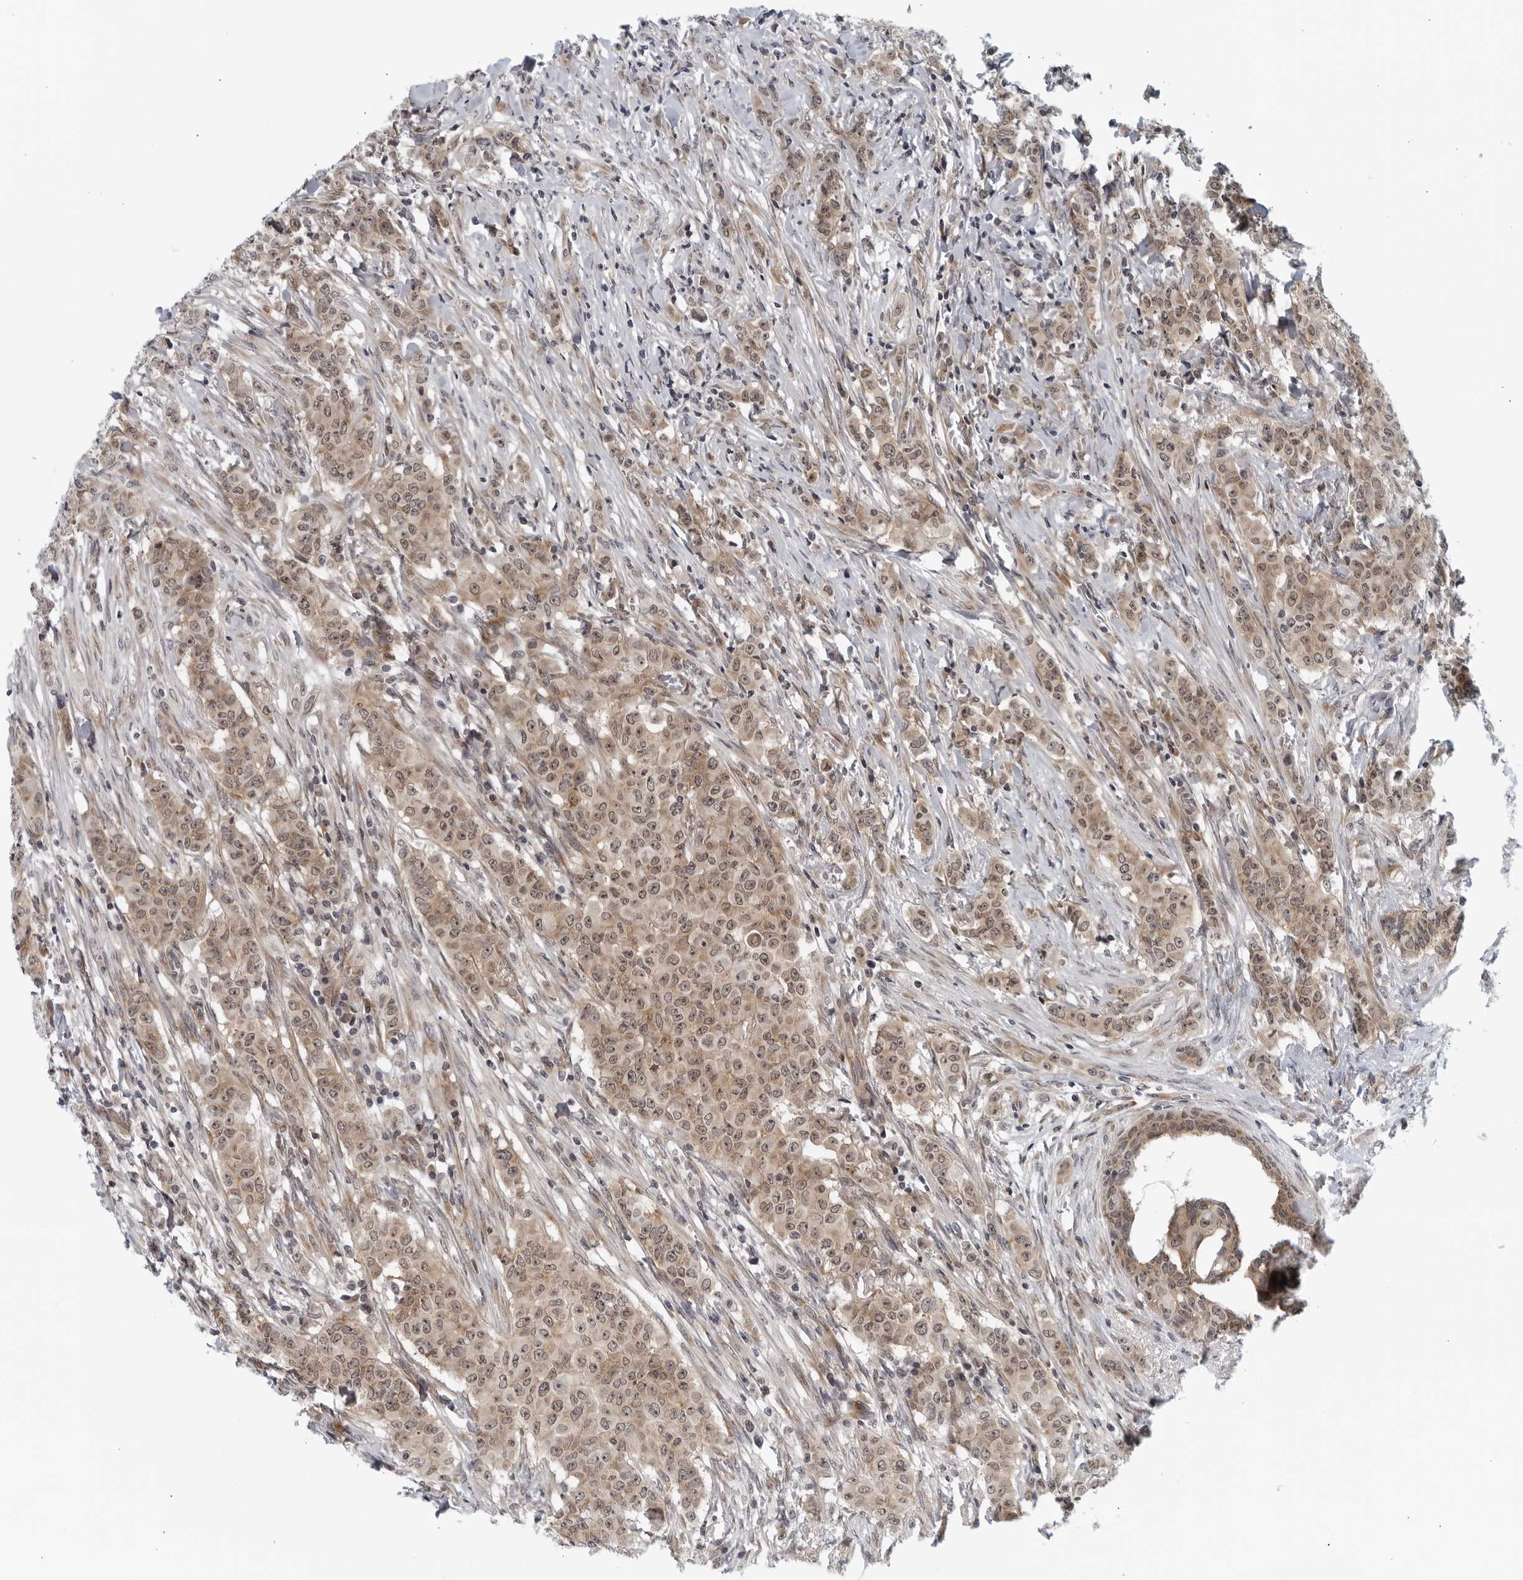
{"staining": {"intensity": "moderate", "quantity": ">75%", "location": "cytoplasmic/membranous,nuclear"}, "tissue": "breast cancer", "cell_type": "Tumor cells", "image_type": "cancer", "snomed": [{"axis": "morphology", "description": "Duct carcinoma"}, {"axis": "topography", "description": "Breast"}], "caption": "Breast intraductal carcinoma stained for a protein (brown) demonstrates moderate cytoplasmic/membranous and nuclear positive expression in about >75% of tumor cells.", "gene": "RC3H1", "patient": {"sex": "female", "age": 40}}